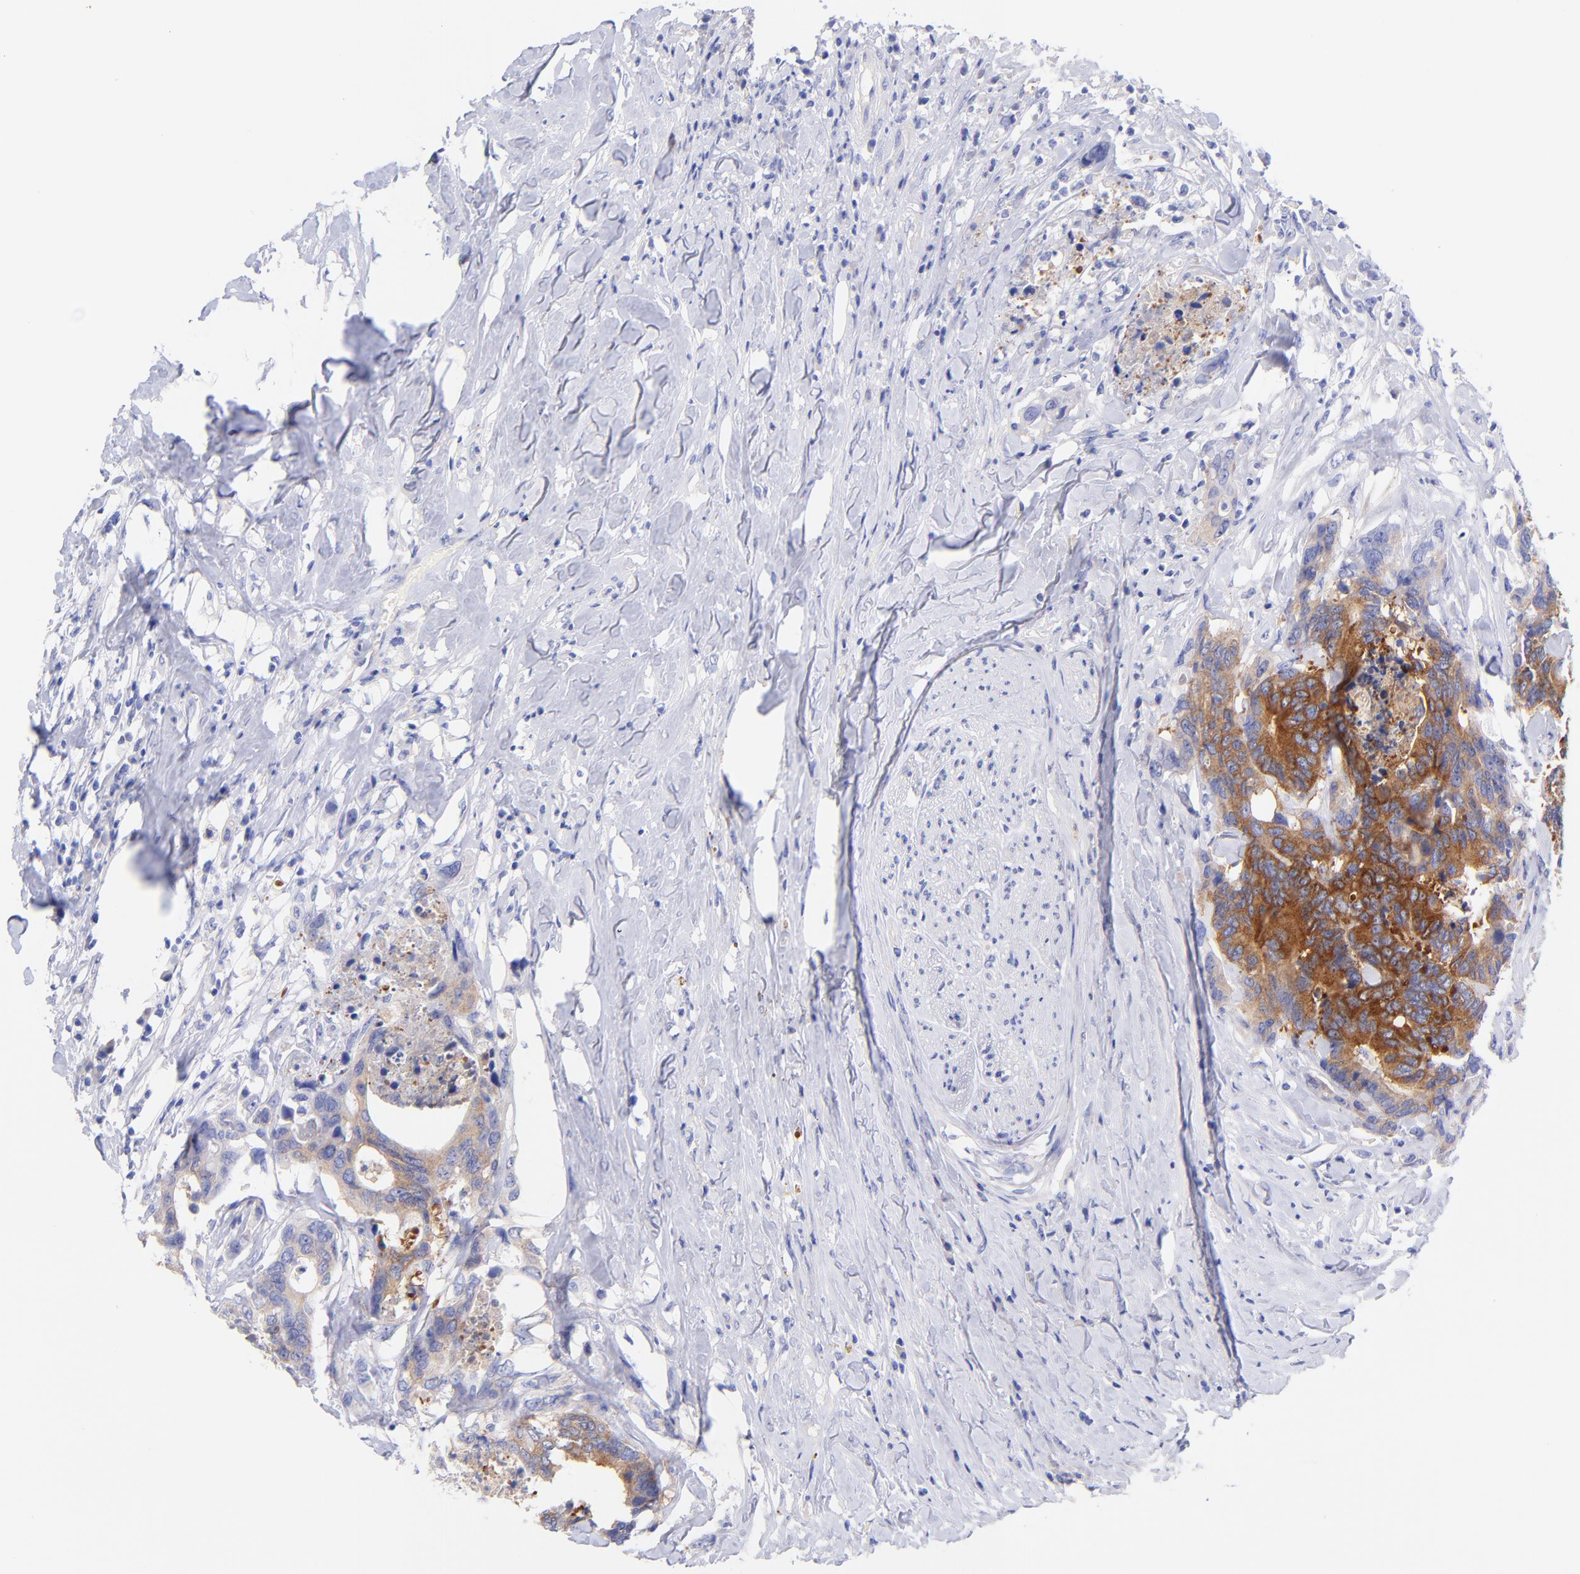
{"staining": {"intensity": "strong", "quantity": ">75%", "location": "cytoplasmic/membranous"}, "tissue": "colorectal cancer", "cell_type": "Tumor cells", "image_type": "cancer", "snomed": [{"axis": "morphology", "description": "Adenocarcinoma, NOS"}, {"axis": "topography", "description": "Rectum"}], "caption": "The photomicrograph reveals immunohistochemical staining of colorectal cancer (adenocarcinoma). There is strong cytoplasmic/membranous staining is identified in approximately >75% of tumor cells. The protein of interest is shown in brown color, while the nuclei are stained blue.", "gene": "GPHN", "patient": {"sex": "male", "age": 55}}